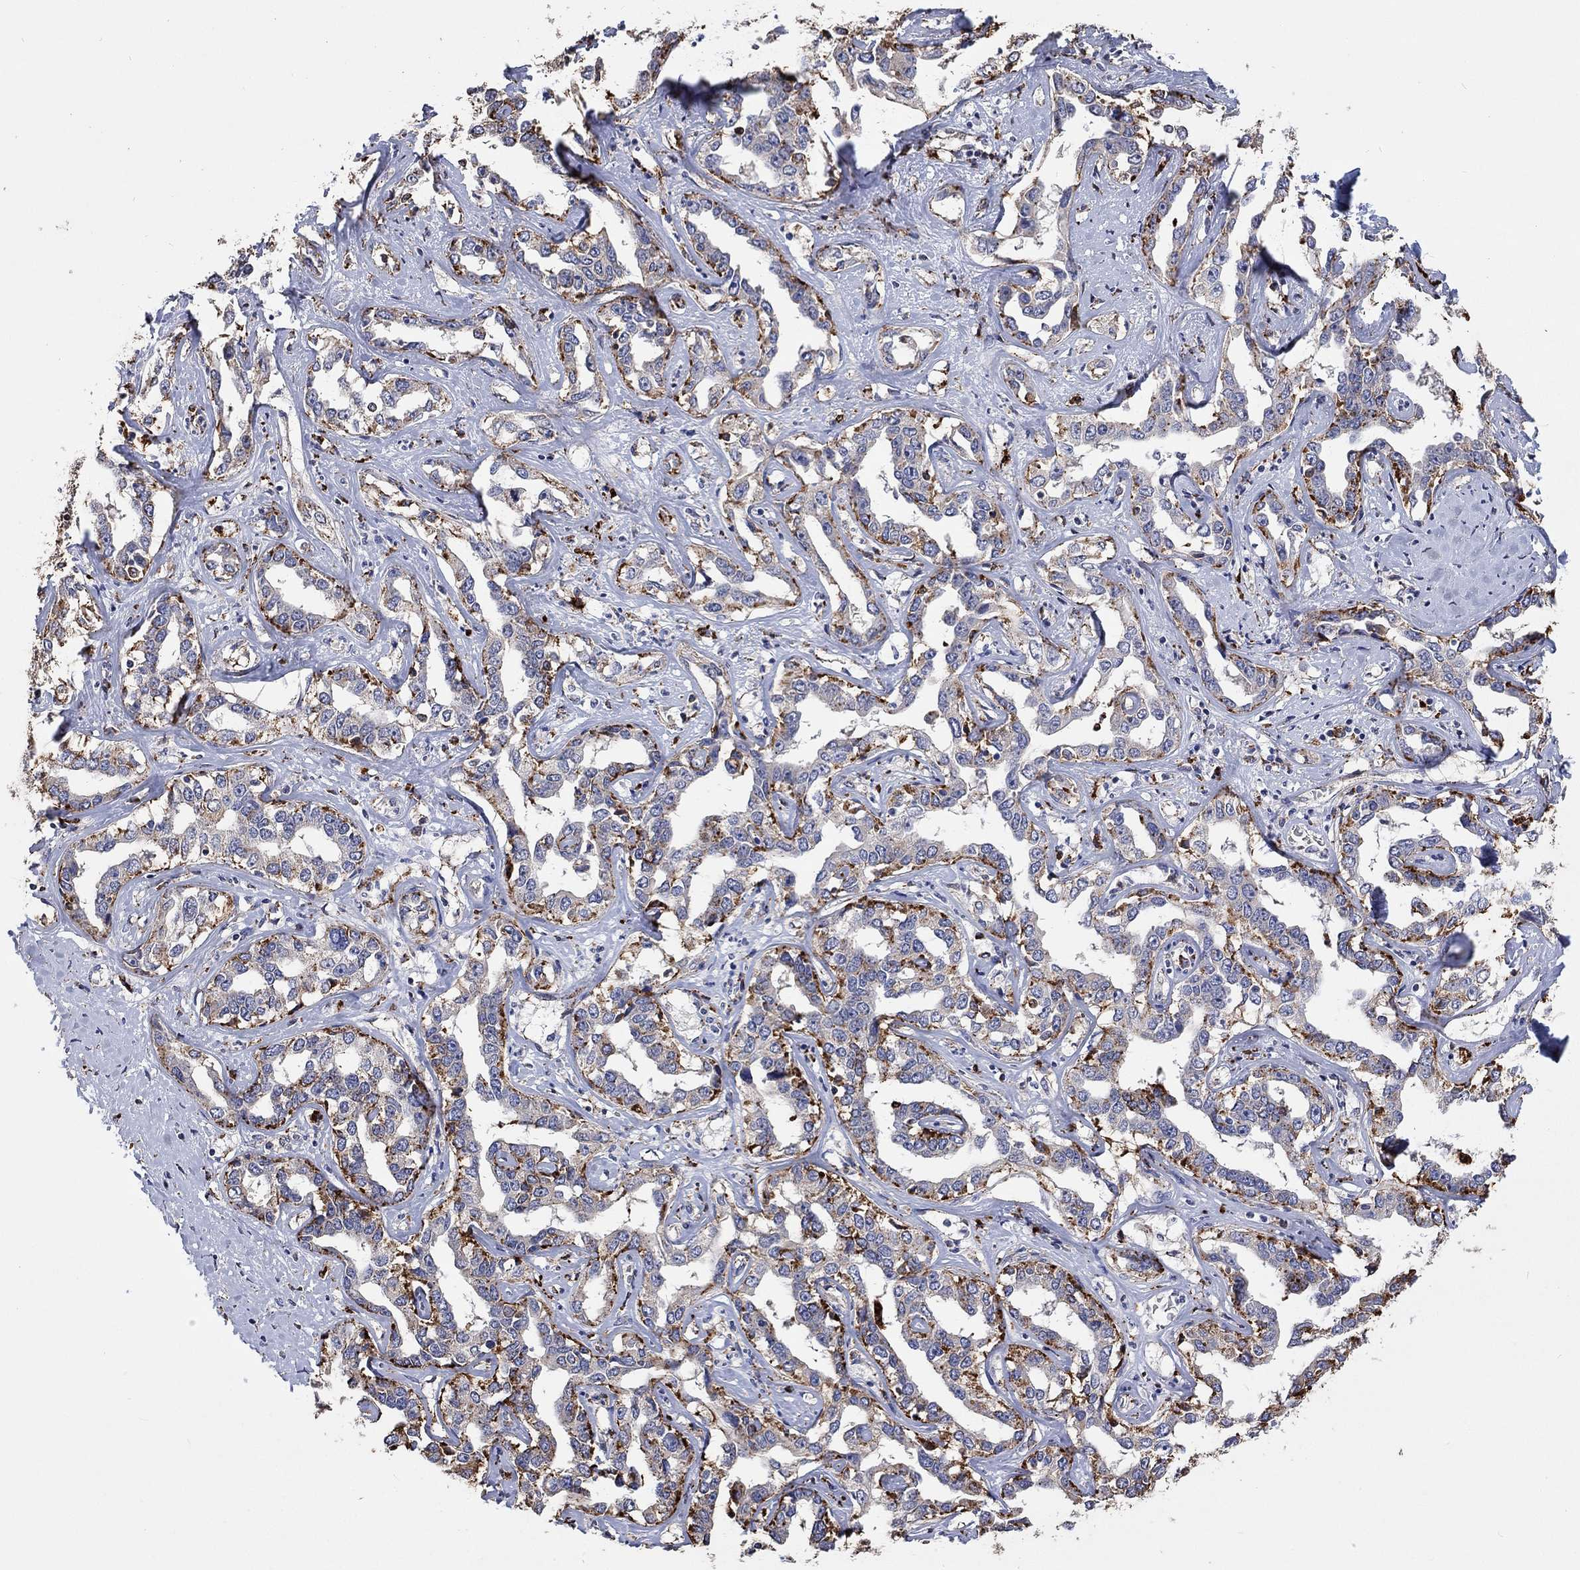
{"staining": {"intensity": "strong", "quantity": ">75%", "location": "cytoplasmic/membranous"}, "tissue": "liver cancer", "cell_type": "Tumor cells", "image_type": "cancer", "snomed": [{"axis": "morphology", "description": "Cholangiocarcinoma"}, {"axis": "topography", "description": "Liver"}], "caption": "About >75% of tumor cells in cholangiocarcinoma (liver) reveal strong cytoplasmic/membranous protein expression as visualized by brown immunohistochemical staining.", "gene": "CTSB", "patient": {"sex": "male", "age": 59}}